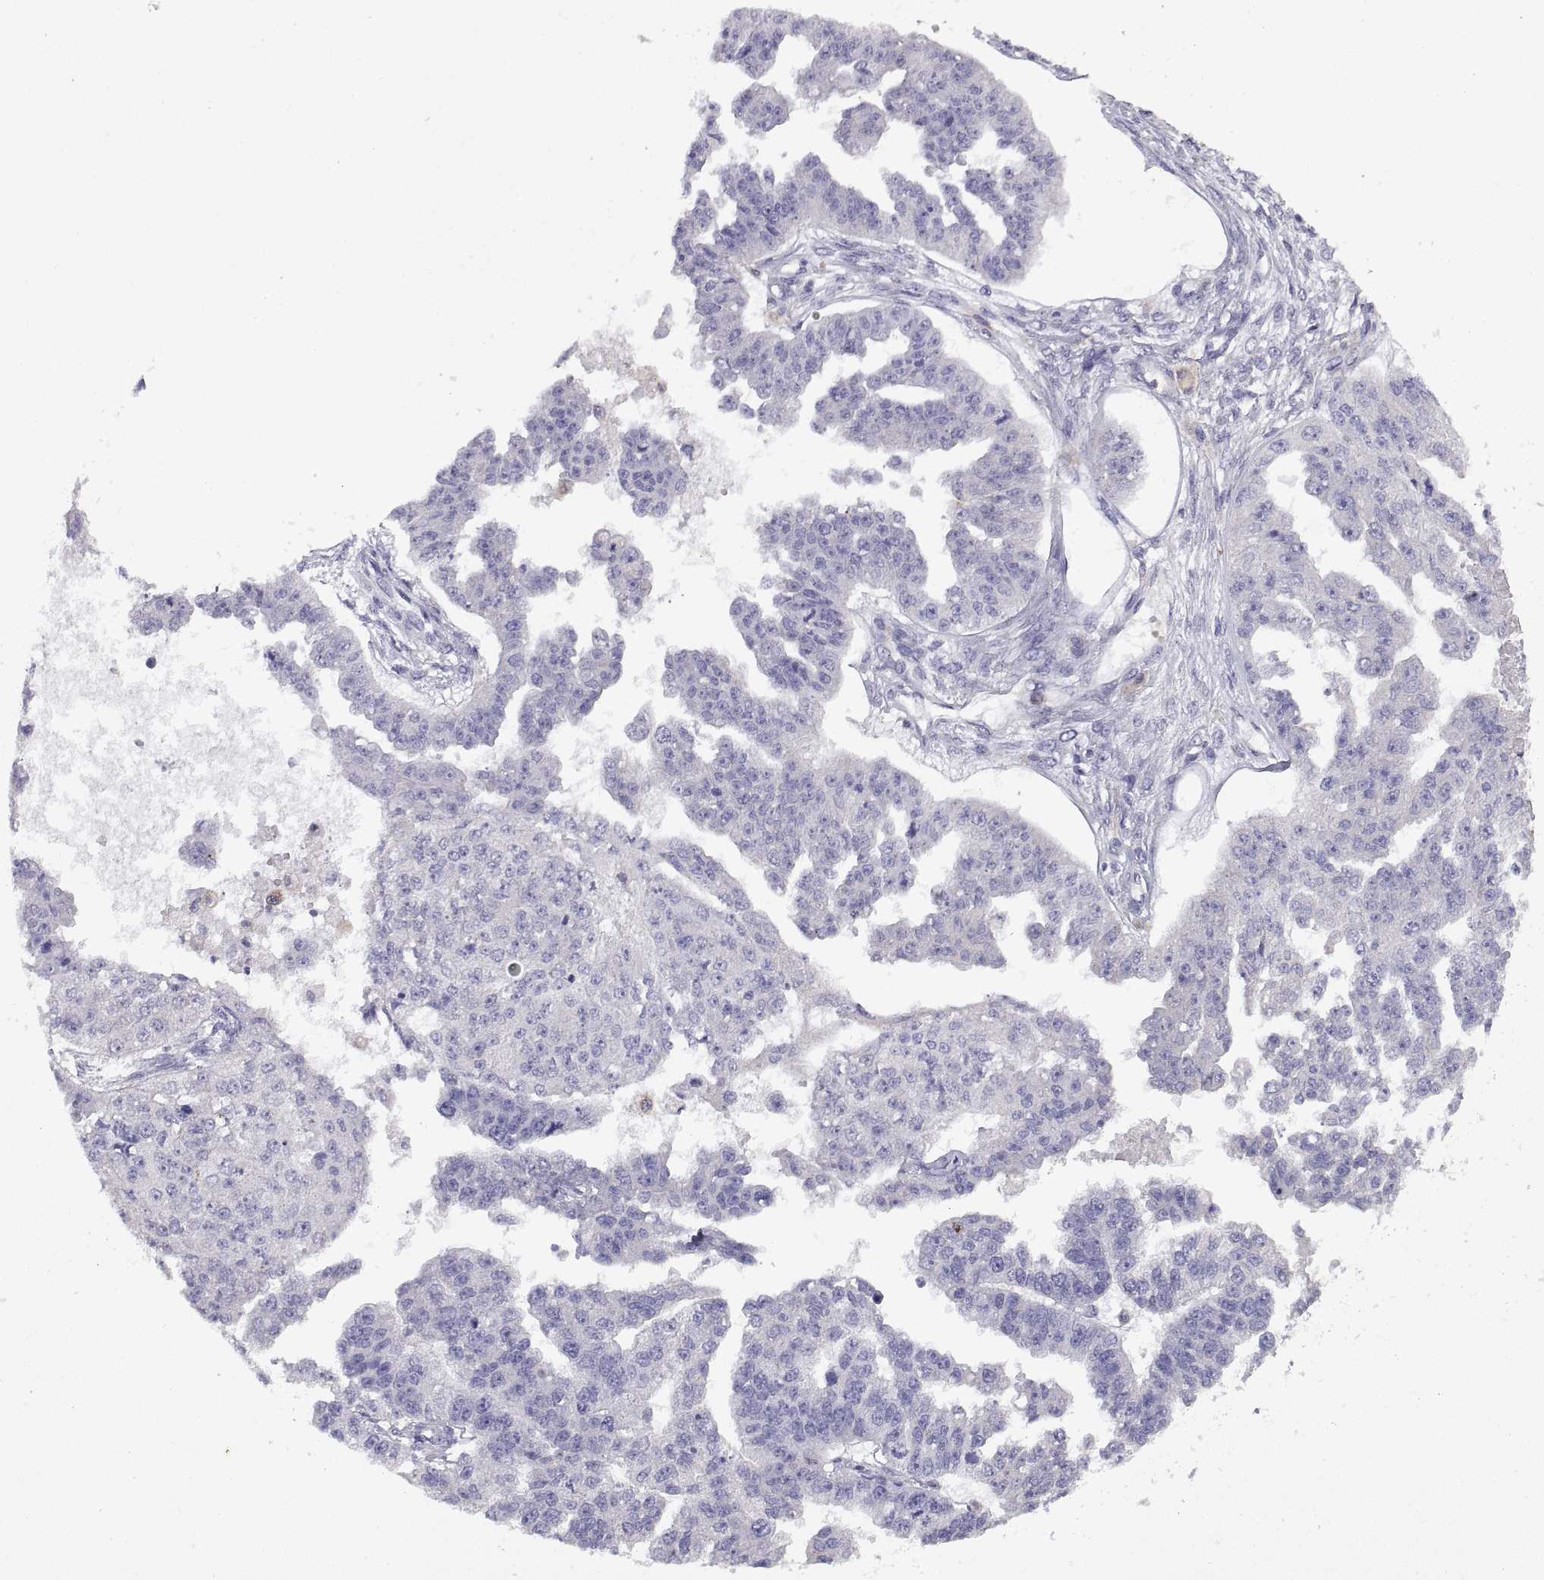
{"staining": {"intensity": "negative", "quantity": "none", "location": "none"}, "tissue": "ovarian cancer", "cell_type": "Tumor cells", "image_type": "cancer", "snomed": [{"axis": "morphology", "description": "Cystadenocarcinoma, serous, NOS"}, {"axis": "topography", "description": "Ovary"}], "caption": "Immunohistochemical staining of ovarian cancer (serous cystadenocarcinoma) exhibits no significant staining in tumor cells.", "gene": "DOK3", "patient": {"sex": "female", "age": 58}}